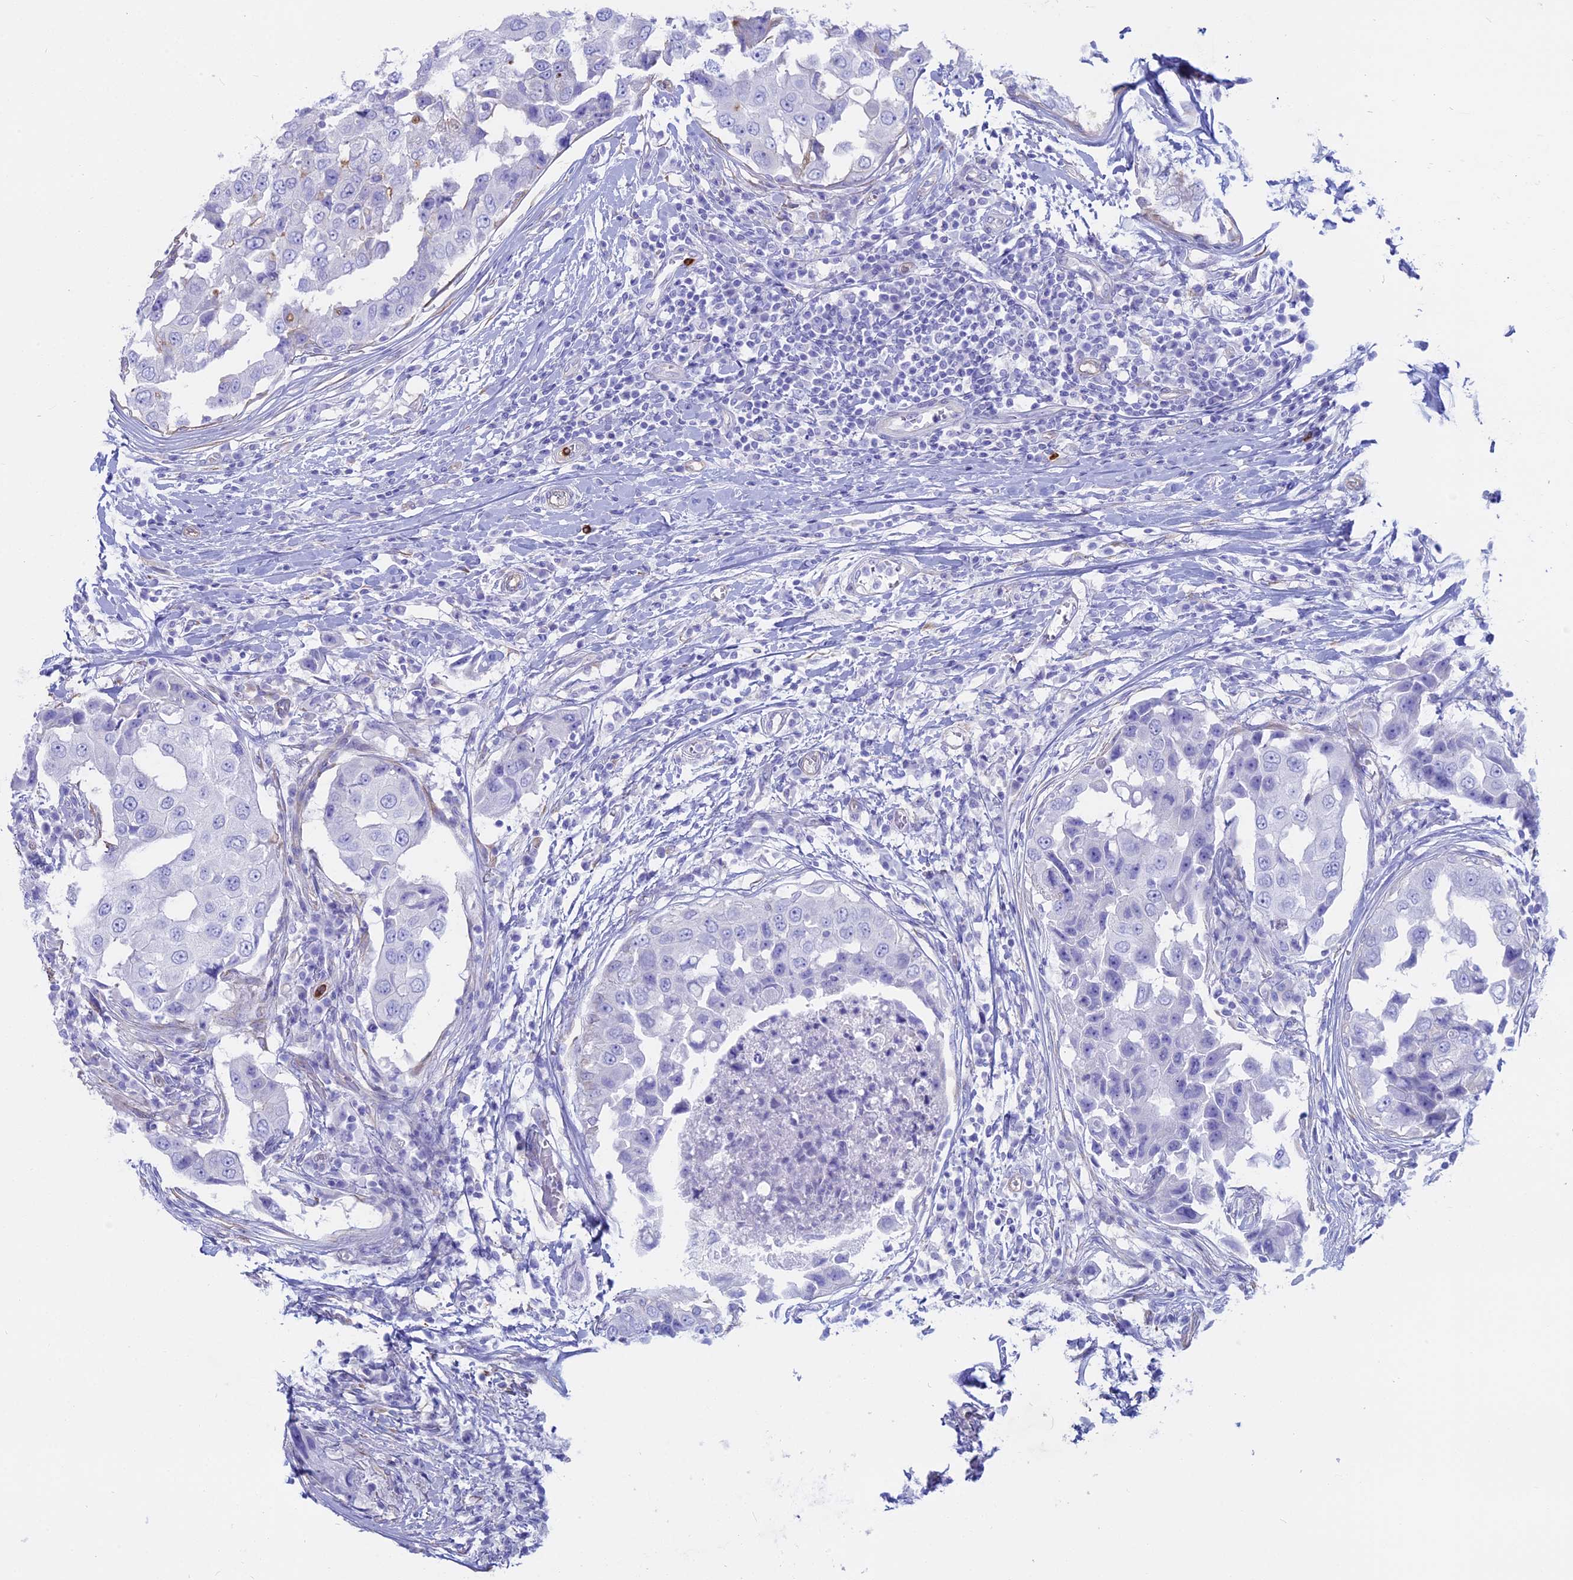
{"staining": {"intensity": "negative", "quantity": "none", "location": "none"}, "tissue": "breast cancer", "cell_type": "Tumor cells", "image_type": "cancer", "snomed": [{"axis": "morphology", "description": "Duct carcinoma"}, {"axis": "topography", "description": "Breast"}], "caption": "Photomicrograph shows no significant protein expression in tumor cells of breast cancer (infiltrating ductal carcinoma).", "gene": "OR2AE1", "patient": {"sex": "female", "age": 27}}